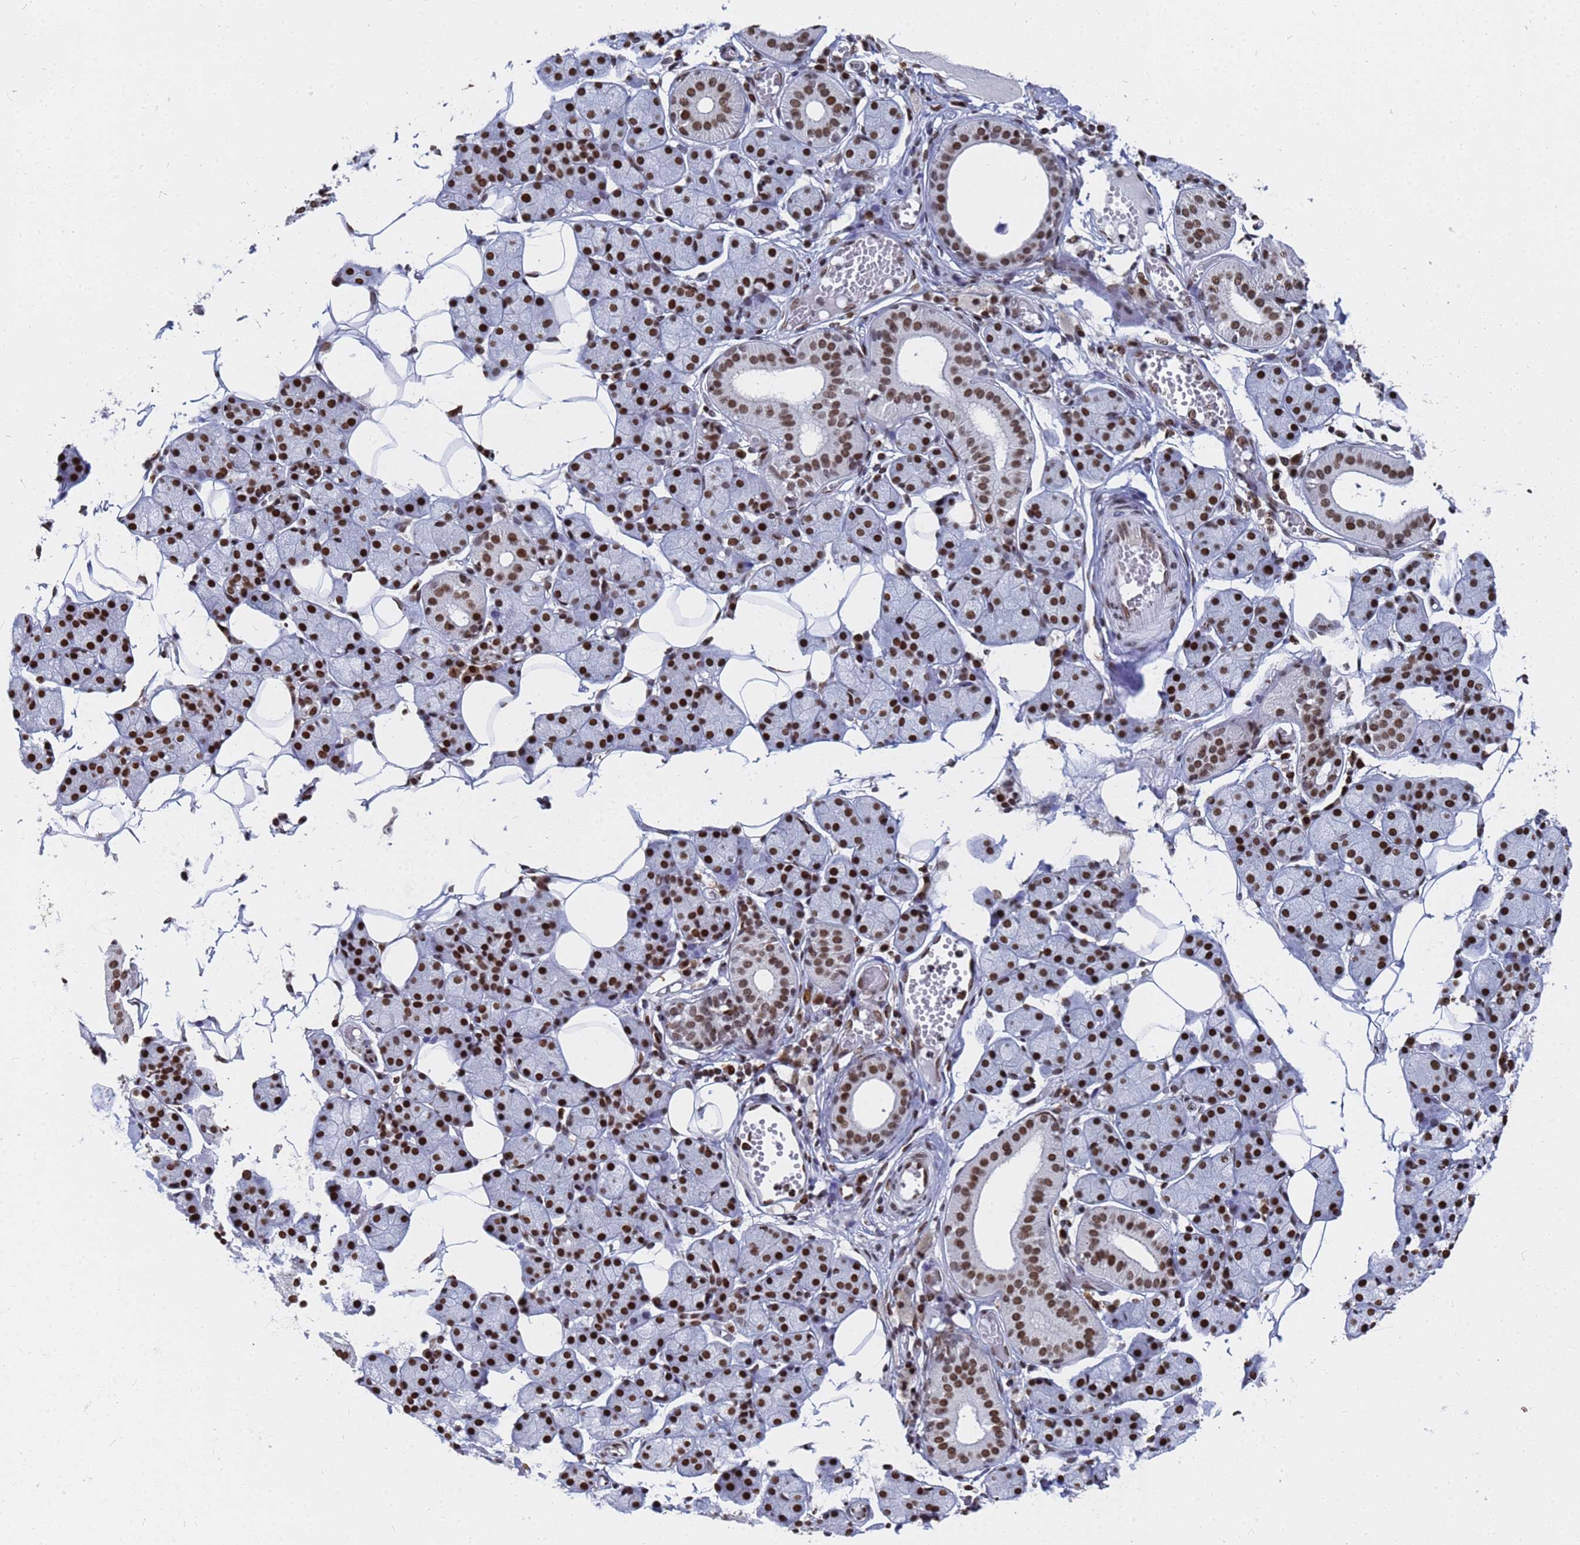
{"staining": {"intensity": "strong", "quantity": ">75%", "location": "nuclear"}, "tissue": "salivary gland", "cell_type": "Glandular cells", "image_type": "normal", "snomed": [{"axis": "morphology", "description": "Normal tissue, NOS"}, {"axis": "topography", "description": "Salivary gland"}], "caption": "Immunohistochemical staining of benign human salivary gland displays >75% levels of strong nuclear protein staining in approximately >75% of glandular cells.", "gene": "RAVER2", "patient": {"sex": "female", "age": 33}}